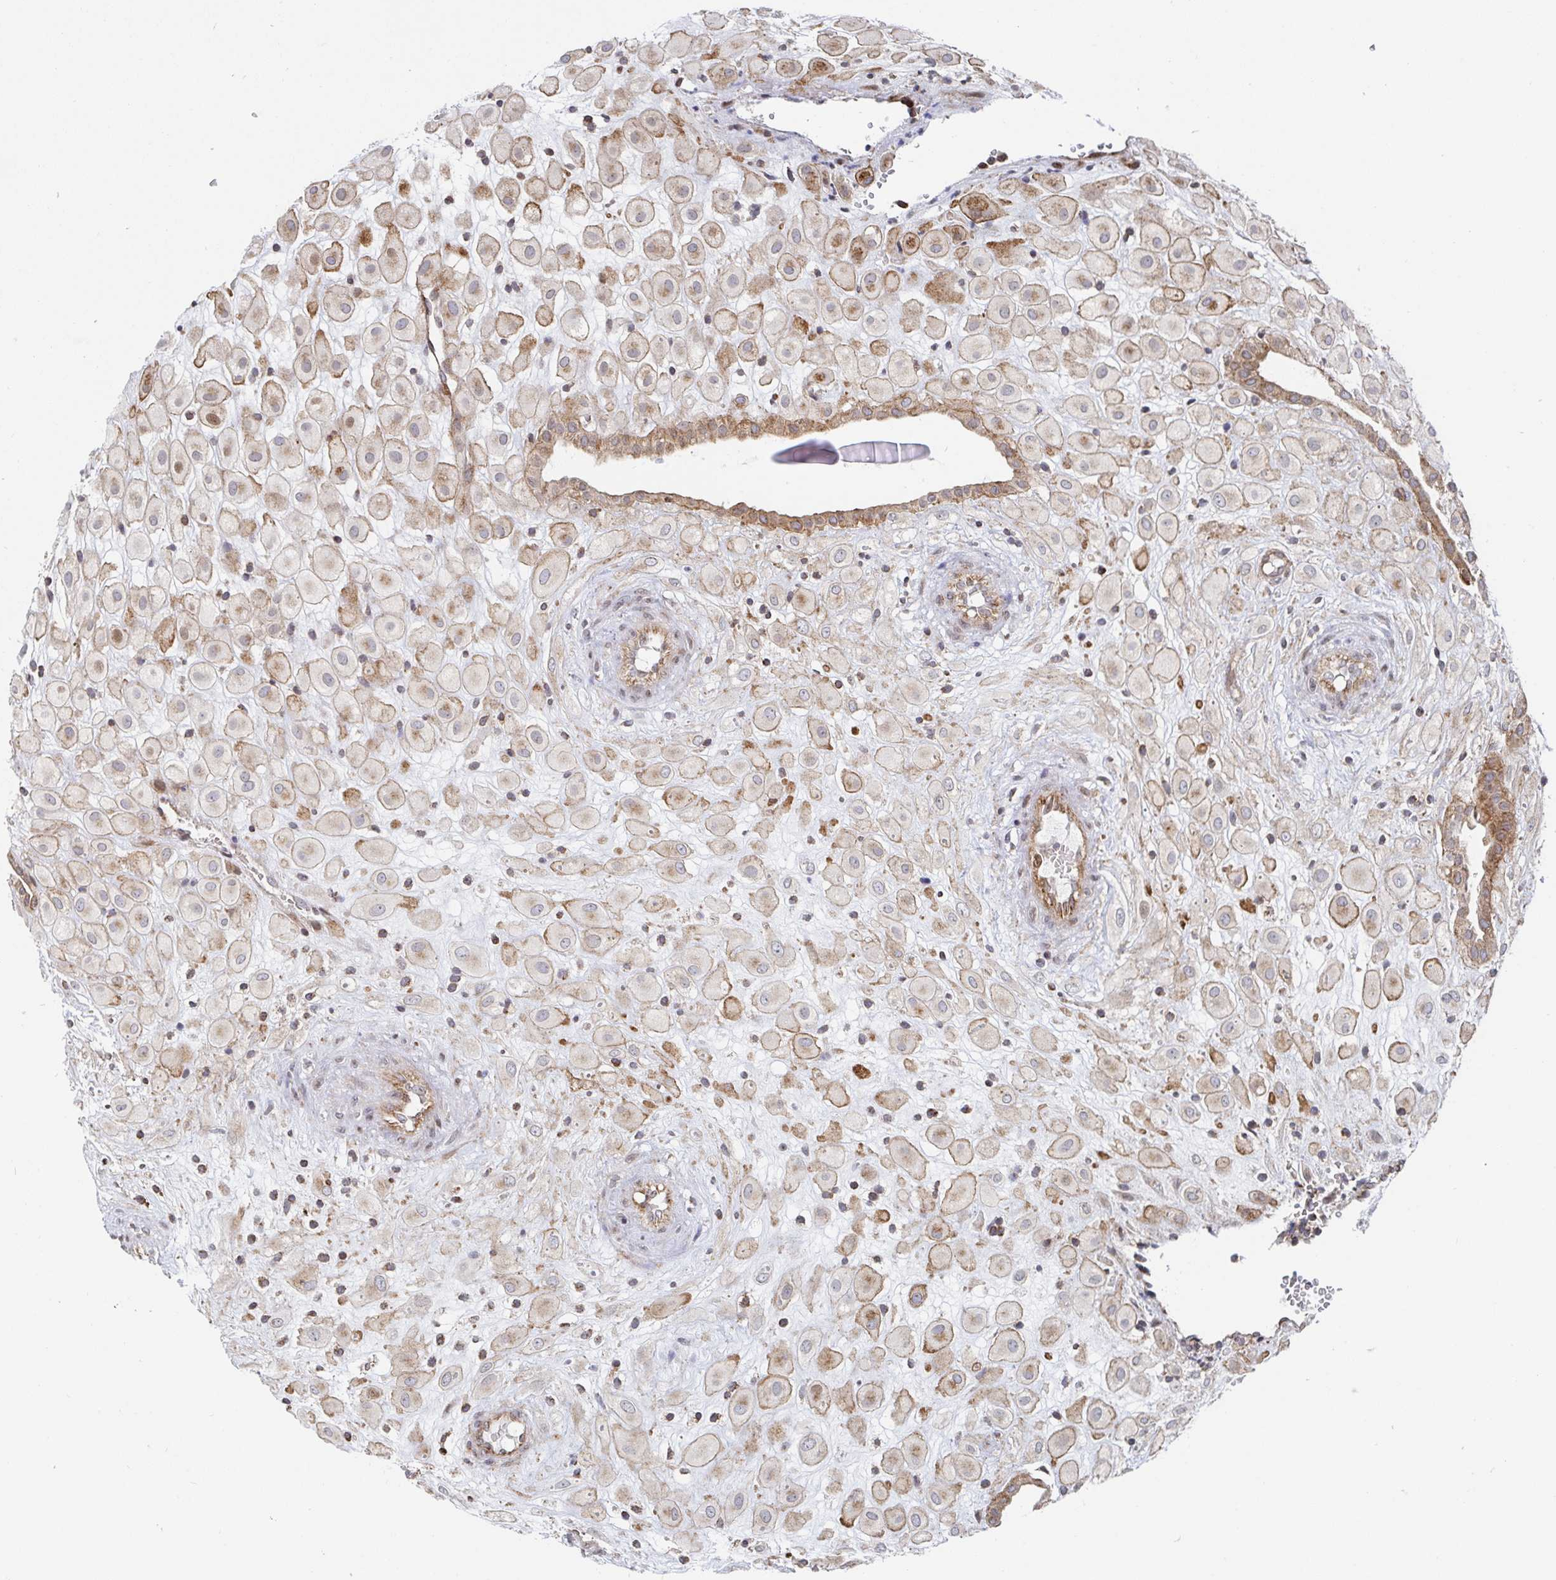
{"staining": {"intensity": "weak", "quantity": ">75%", "location": "cytoplasmic/membranous"}, "tissue": "placenta", "cell_type": "Decidual cells", "image_type": "normal", "snomed": [{"axis": "morphology", "description": "Normal tissue, NOS"}, {"axis": "topography", "description": "Placenta"}], "caption": "About >75% of decidual cells in benign human placenta show weak cytoplasmic/membranous protein staining as visualized by brown immunohistochemical staining.", "gene": "STARD8", "patient": {"sex": "female", "age": 24}}